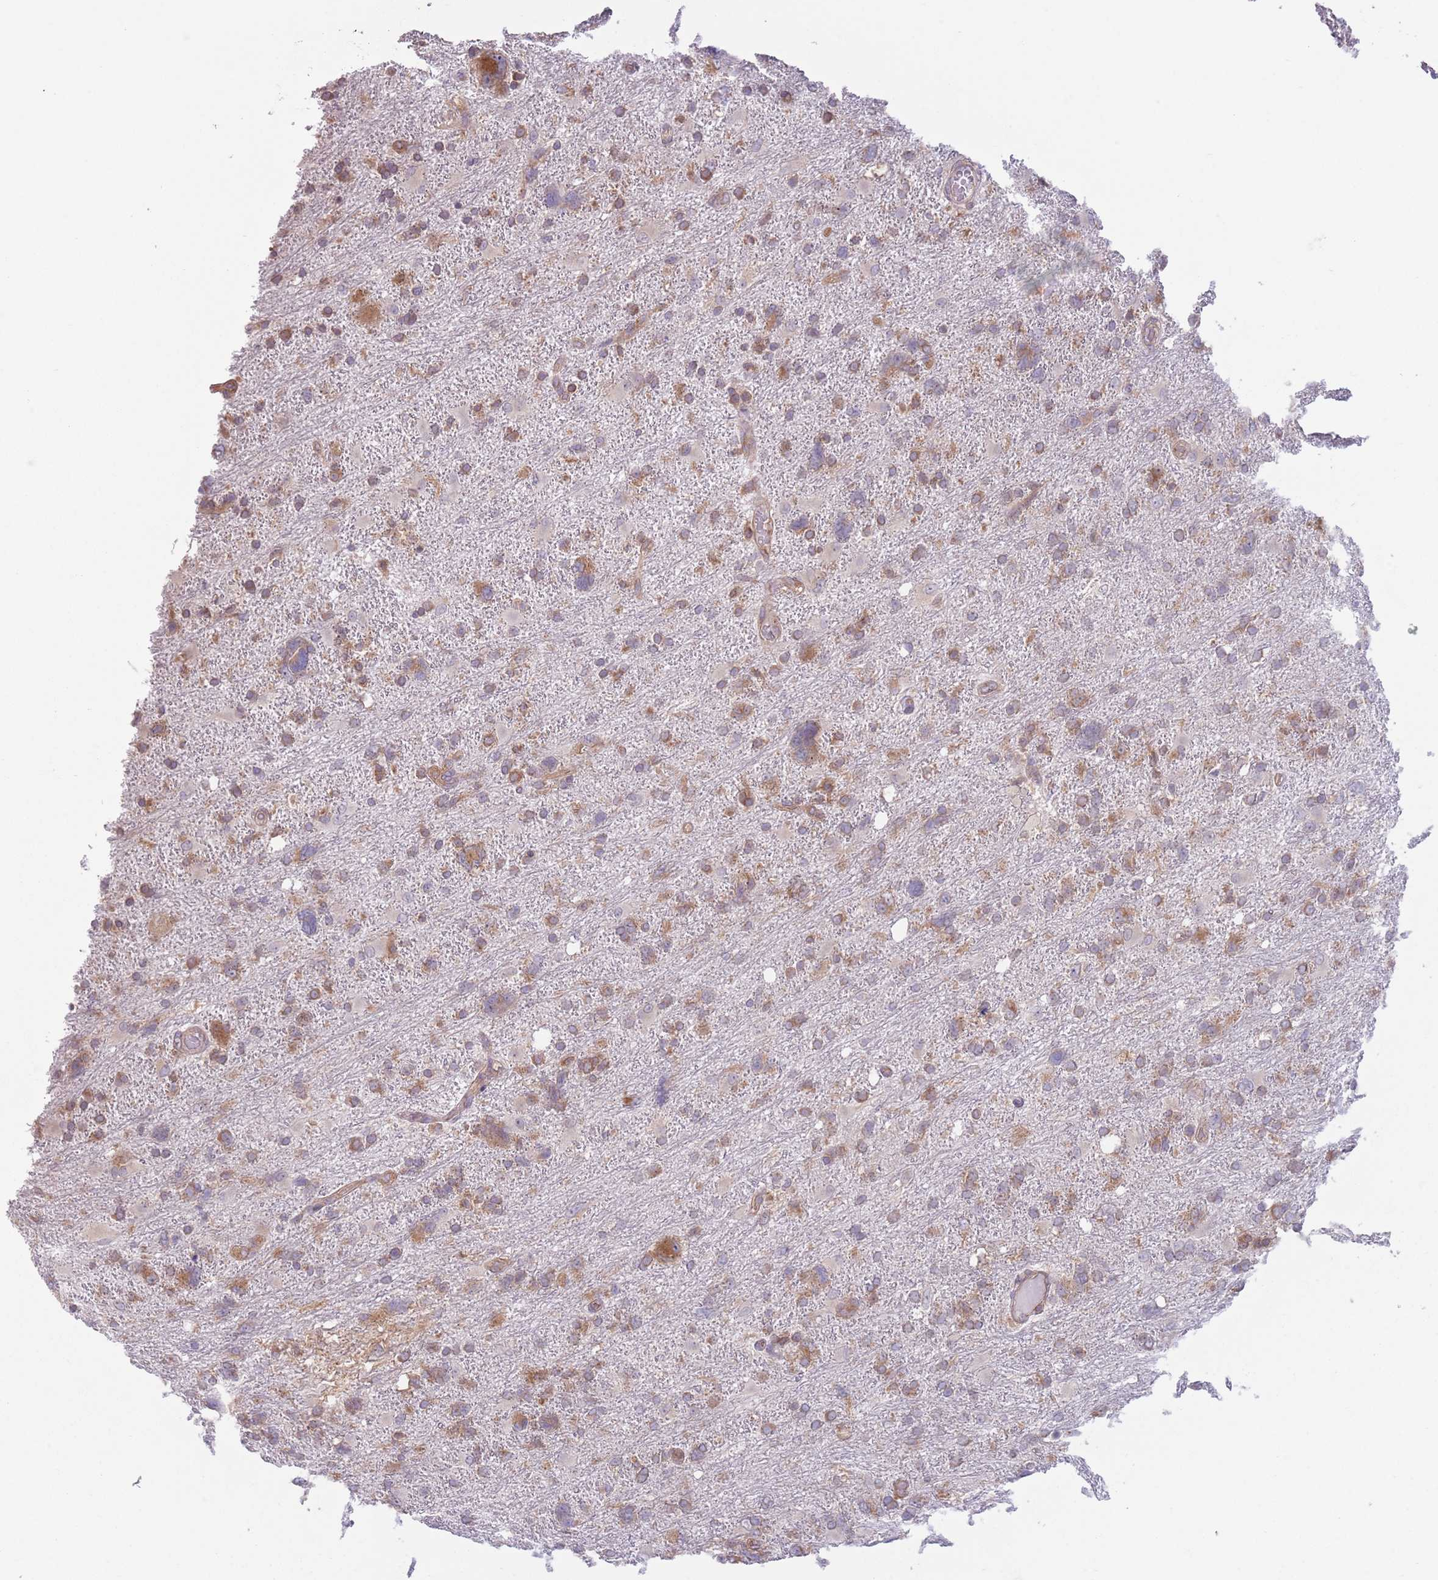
{"staining": {"intensity": "moderate", "quantity": ">75%", "location": "cytoplasmic/membranous"}, "tissue": "glioma", "cell_type": "Tumor cells", "image_type": "cancer", "snomed": [{"axis": "morphology", "description": "Glioma, malignant, High grade"}, {"axis": "topography", "description": "Brain"}], "caption": "High-grade glioma (malignant) stained with immunohistochemistry (IHC) demonstrates moderate cytoplasmic/membranous staining in about >75% of tumor cells.", "gene": "COPE", "patient": {"sex": "male", "age": 61}}